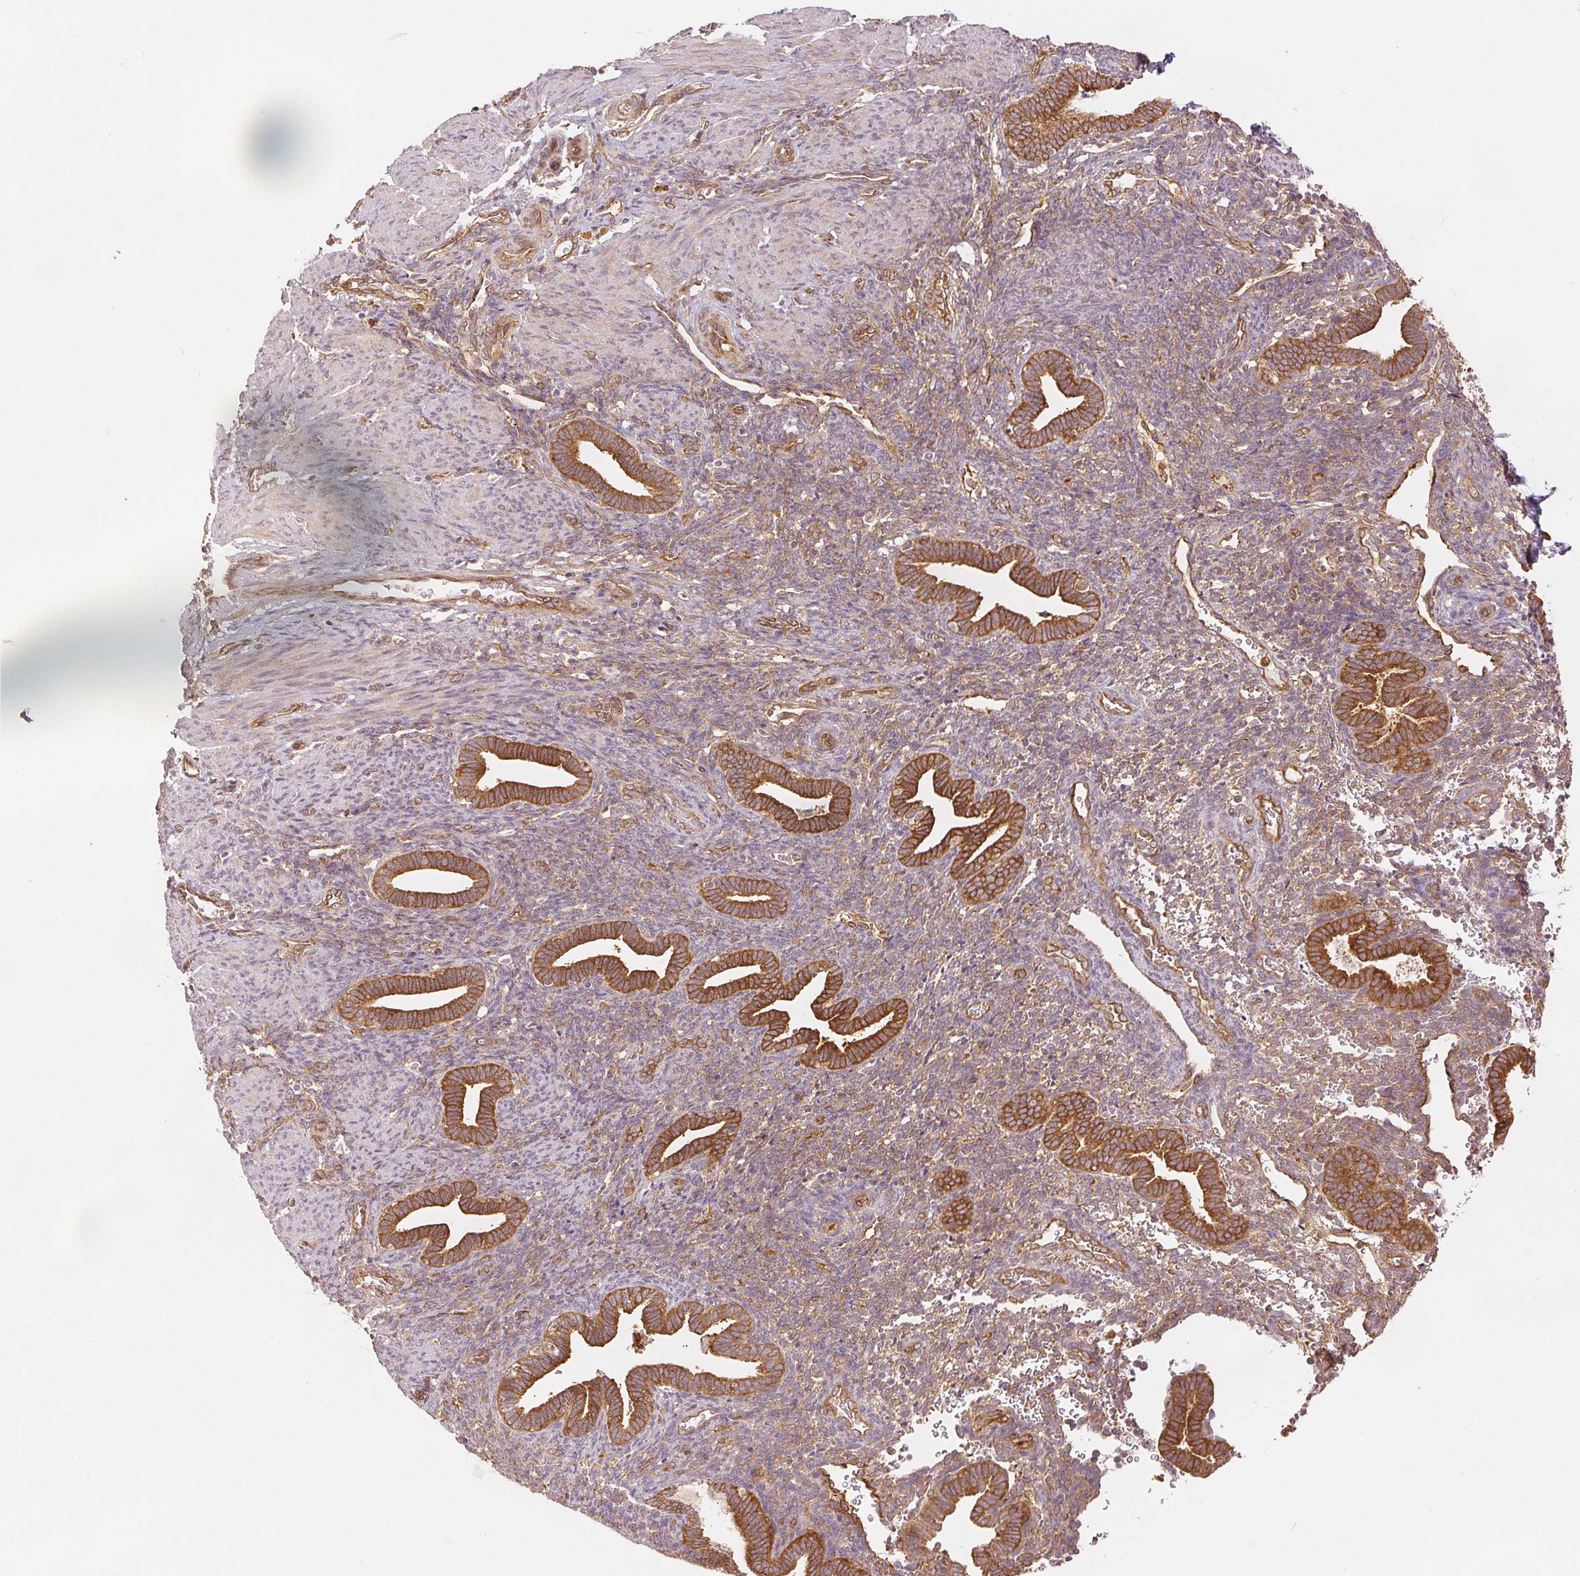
{"staining": {"intensity": "weak", "quantity": "25%-75%", "location": "cytoplasmic/membranous"}, "tissue": "endometrium", "cell_type": "Cells in endometrial stroma", "image_type": "normal", "snomed": [{"axis": "morphology", "description": "Normal tissue, NOS"}, {"axis": "topography", "description": "Endometrium"}], "caption": "Immunohistochemical staining of benign human endometrium displays low levels of weak cytoplasmic/membranous staining in approximately 25%-75% of cells in endometrial stroma.", "gene": "DIAPH2", "patient": {"sex": "female", "age": 34}}